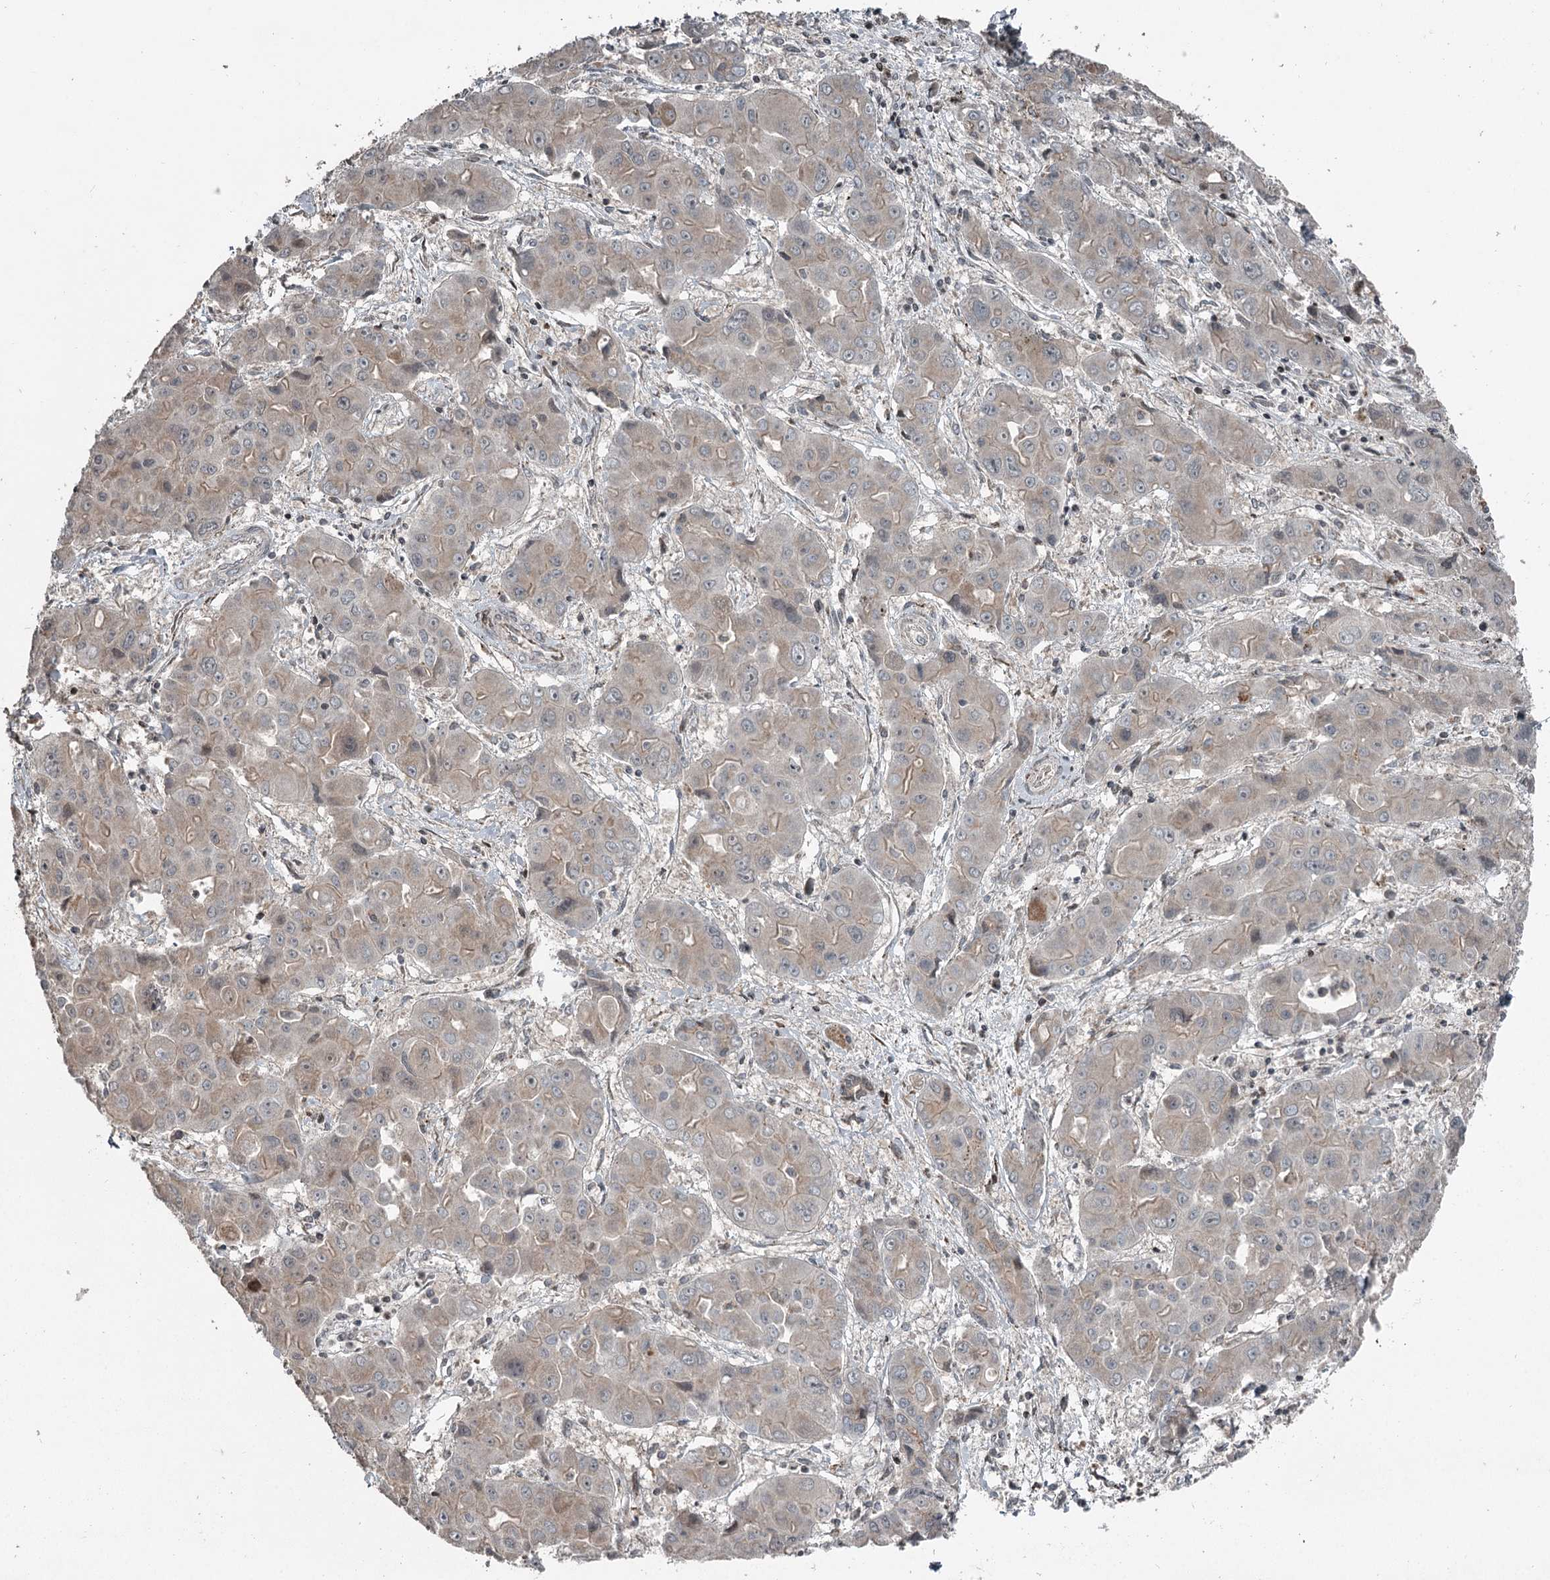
{"staining": {"intensity": "weak", "quantity": "25%-75%", "location": "cytoplasmic/membranous"}, "tissue": "liver cancer", "cell_type": "Tumor cells", "image_type": "cancer", "snomed": [{"axis": "morphology", "description": "Cholangiocarcinoma"}, {"axis": "topography", "description": "Liver"}], "caption": "Protein analysis of liver cancer (cholangiocarcinoma) tissue displays weak cytoplasmic/membranous positivity in approximately 25%-75% of tumor cells. The staining was performed using DAB, with brown indicating positive protein expression. Nuclei are stained blue with hematoxylin.", "gene": "RASSF8", "patient": {"sex": "male", "age": 67}}